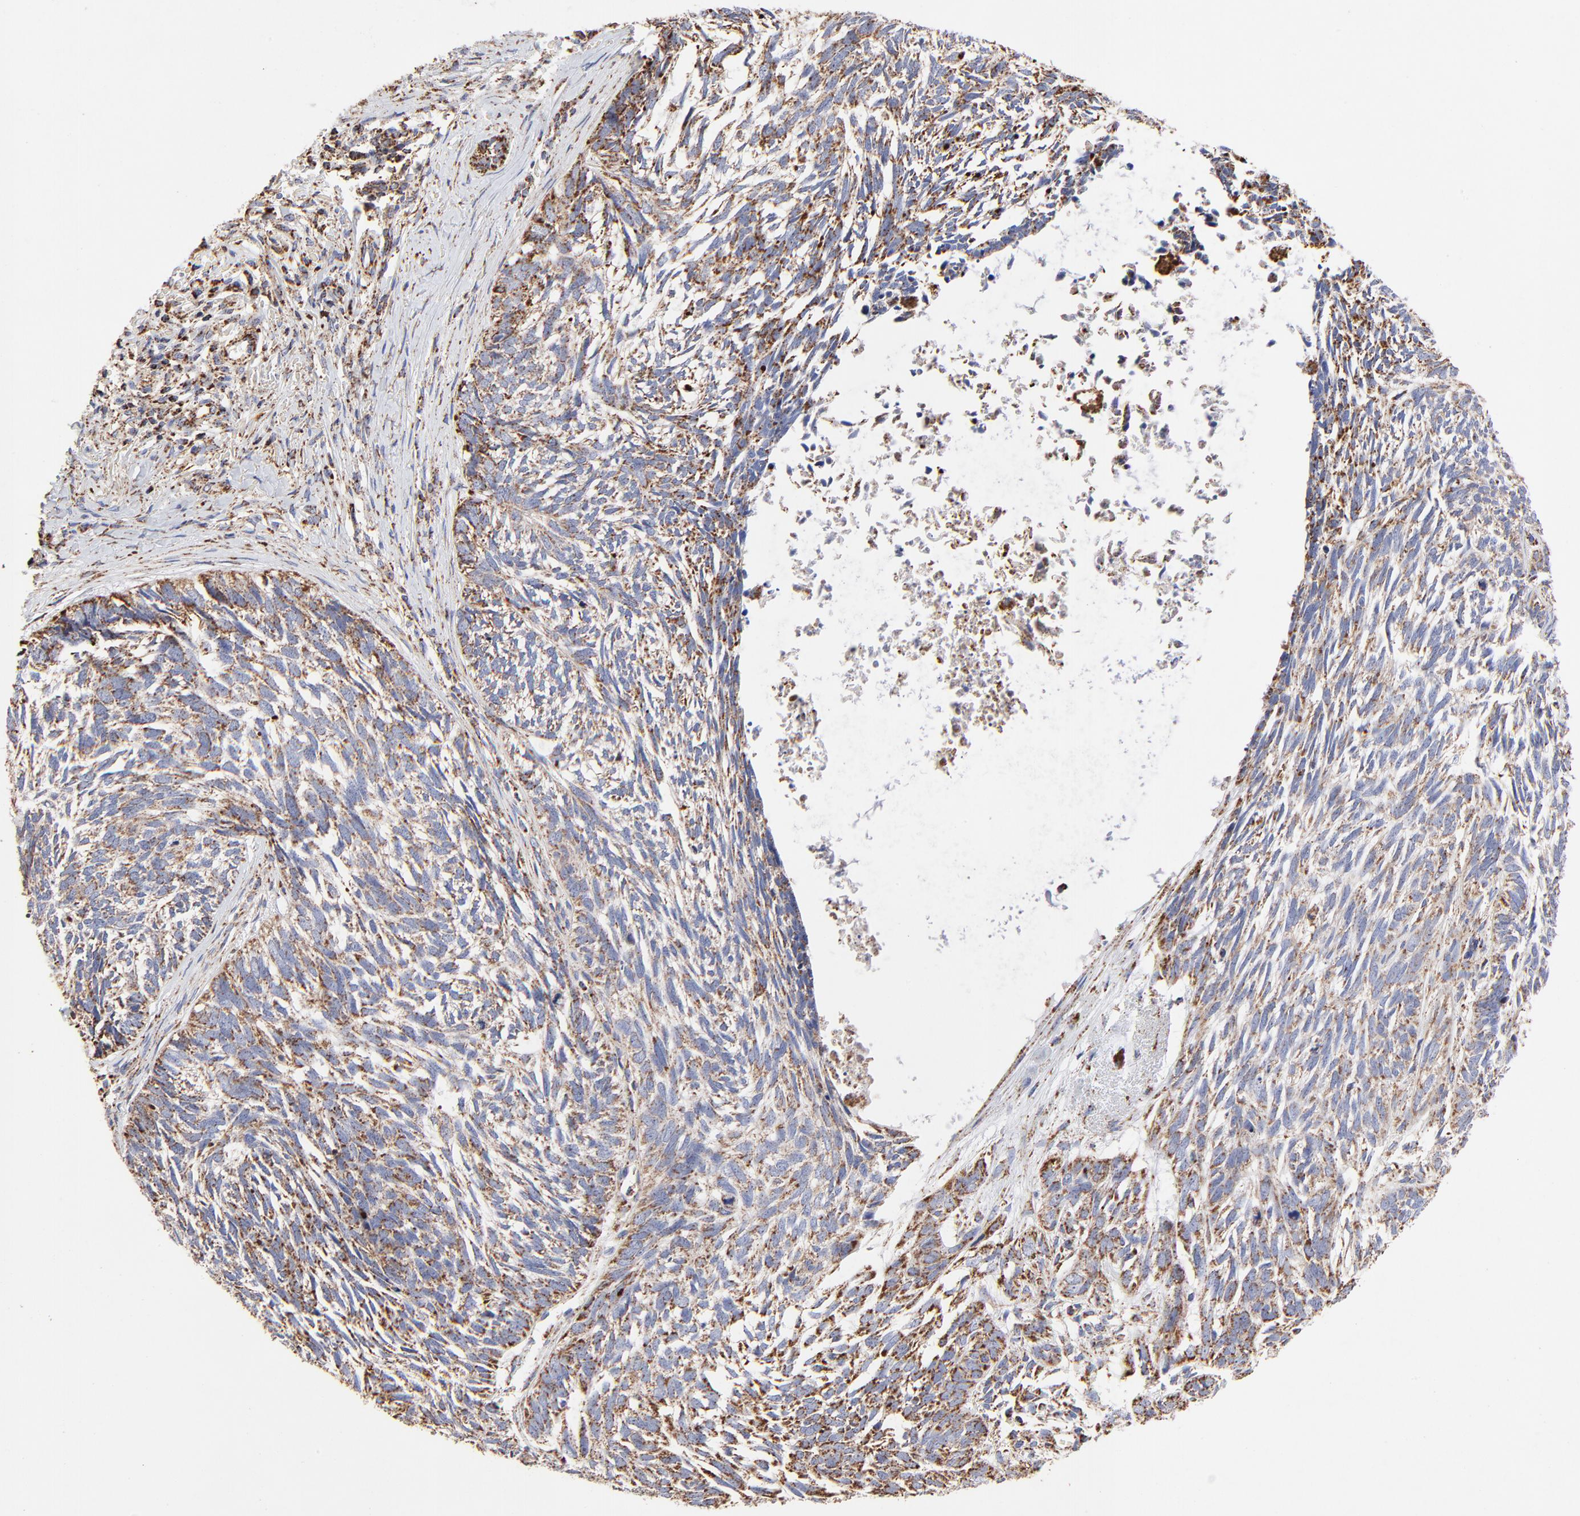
{"staining": {"intensity": "moderate", "quantity": ">75%", "location": "cytoplasmic/membranous"}, "tissue": "skin cancer", "cell_type": "Tumor cells", "image_type": "cancer", "snomed": [{"axis": "morphology", "description": "Basal cell carcinoma"}, {"axis": "topography", "description": "Skin"}], "caption": "Basal cell carcinoma (skin) stained for a protein displays moderate cytoplasmic/membranous positivity in tumor cells. (DAB (3,3'-diaminobenzidine) = brown stain, brightfield microscopy at high magnification).", "gene": "SSBP1", "patient": {"sex": "male", "age": 63}}